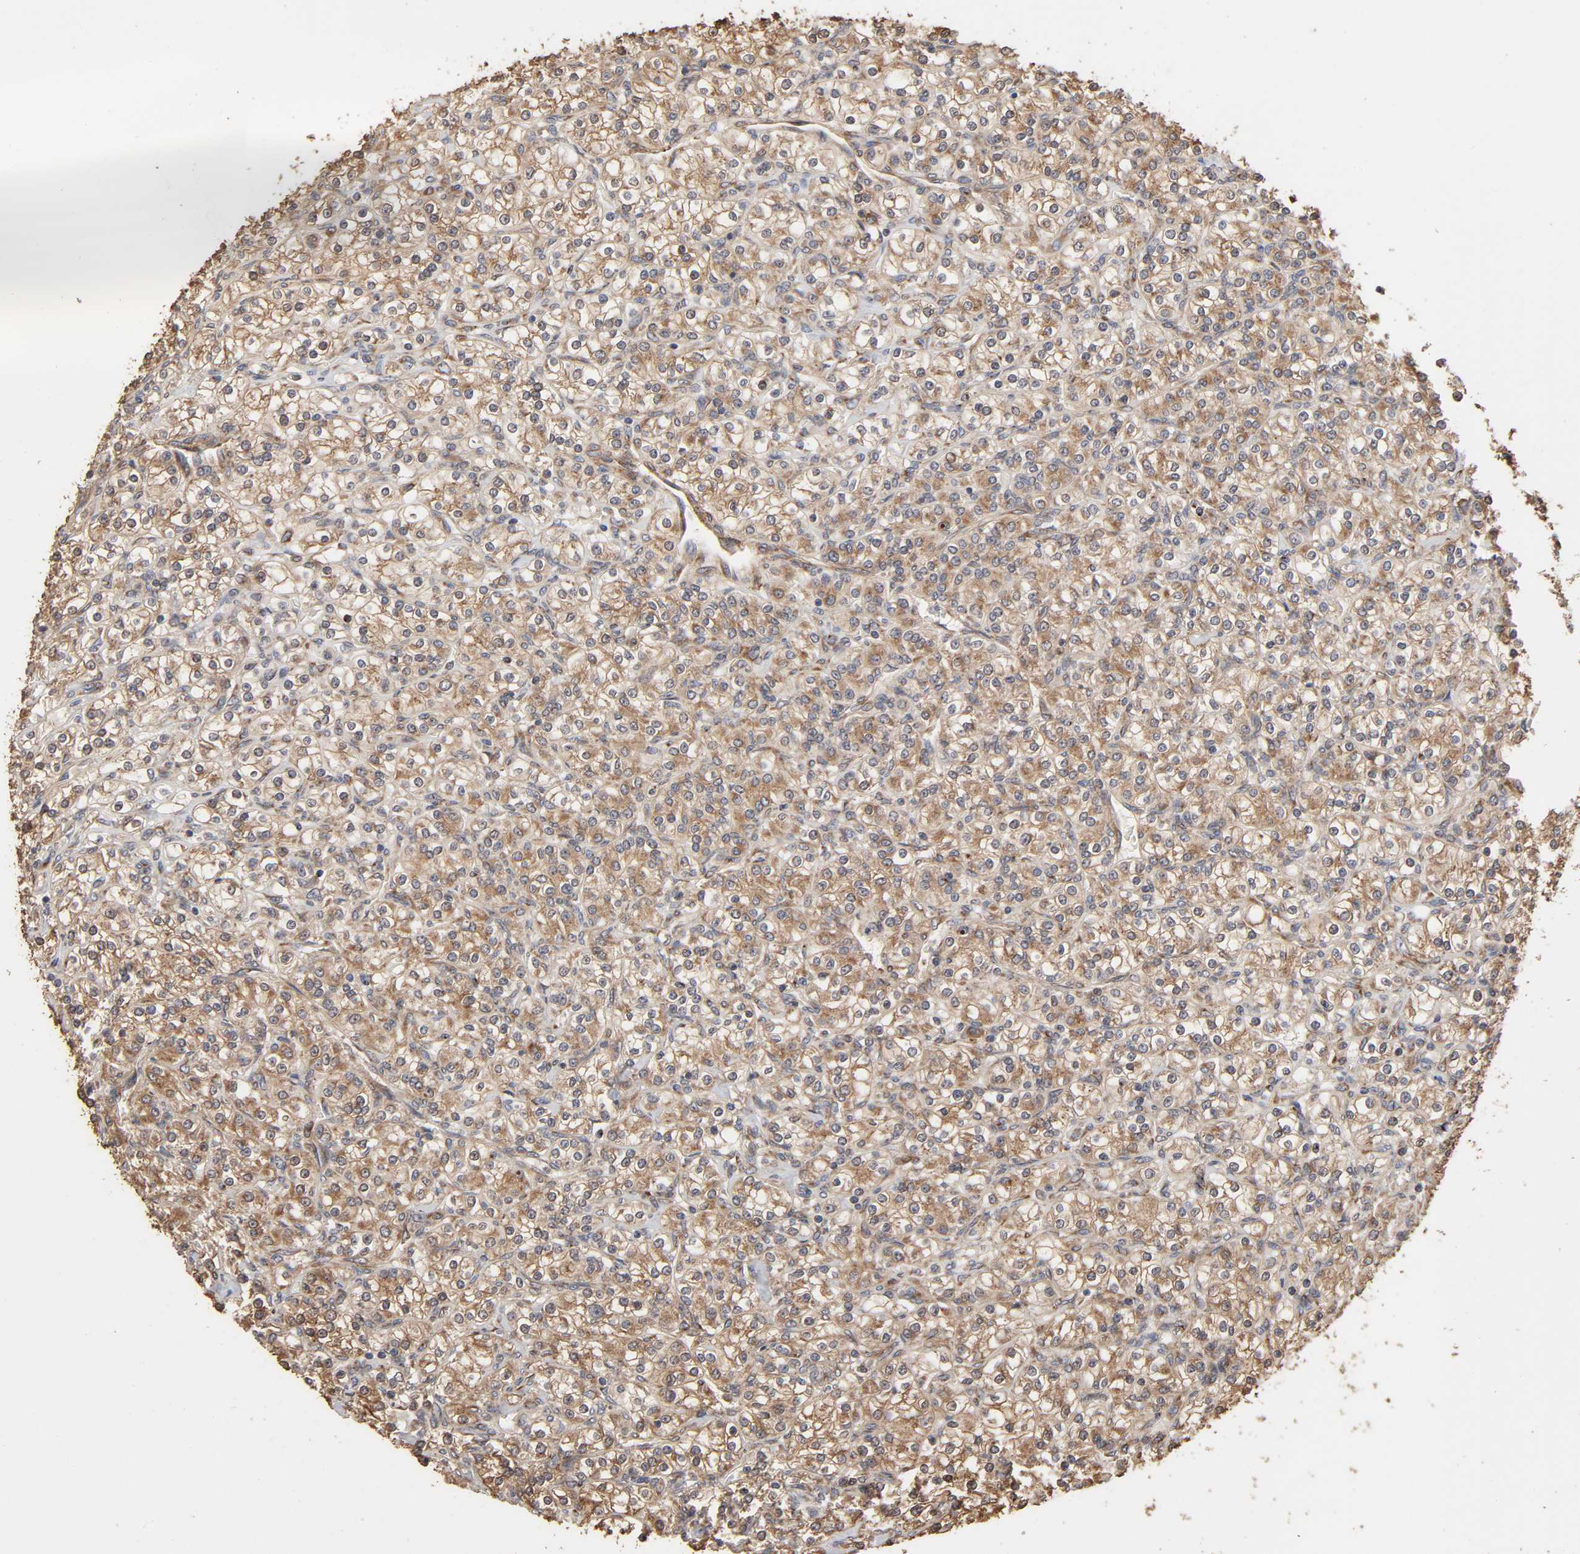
{"staining": {"intensity": "moderate", "quantity": ">75%", "location": "cytoplasmic/membranous"}, "tissue": "renal cancer", "cell_type": "Tumor cells", "image_type": "cancer", "snomed": [{"axis": "morphology", "description": "Adenocarcinoma, NOS"}, {"axis": "topography", "description": "Kidney"}], "caption": "Protein staining exhibits moderate cytoplasmic/membranous staining in about >75% of tumor cells in renal cancer. (DAB IHC, brown staining for protein, blue staining for nuclei).", "gene": "GNPTG", "patient": {"sex": "male", "age": 77}}